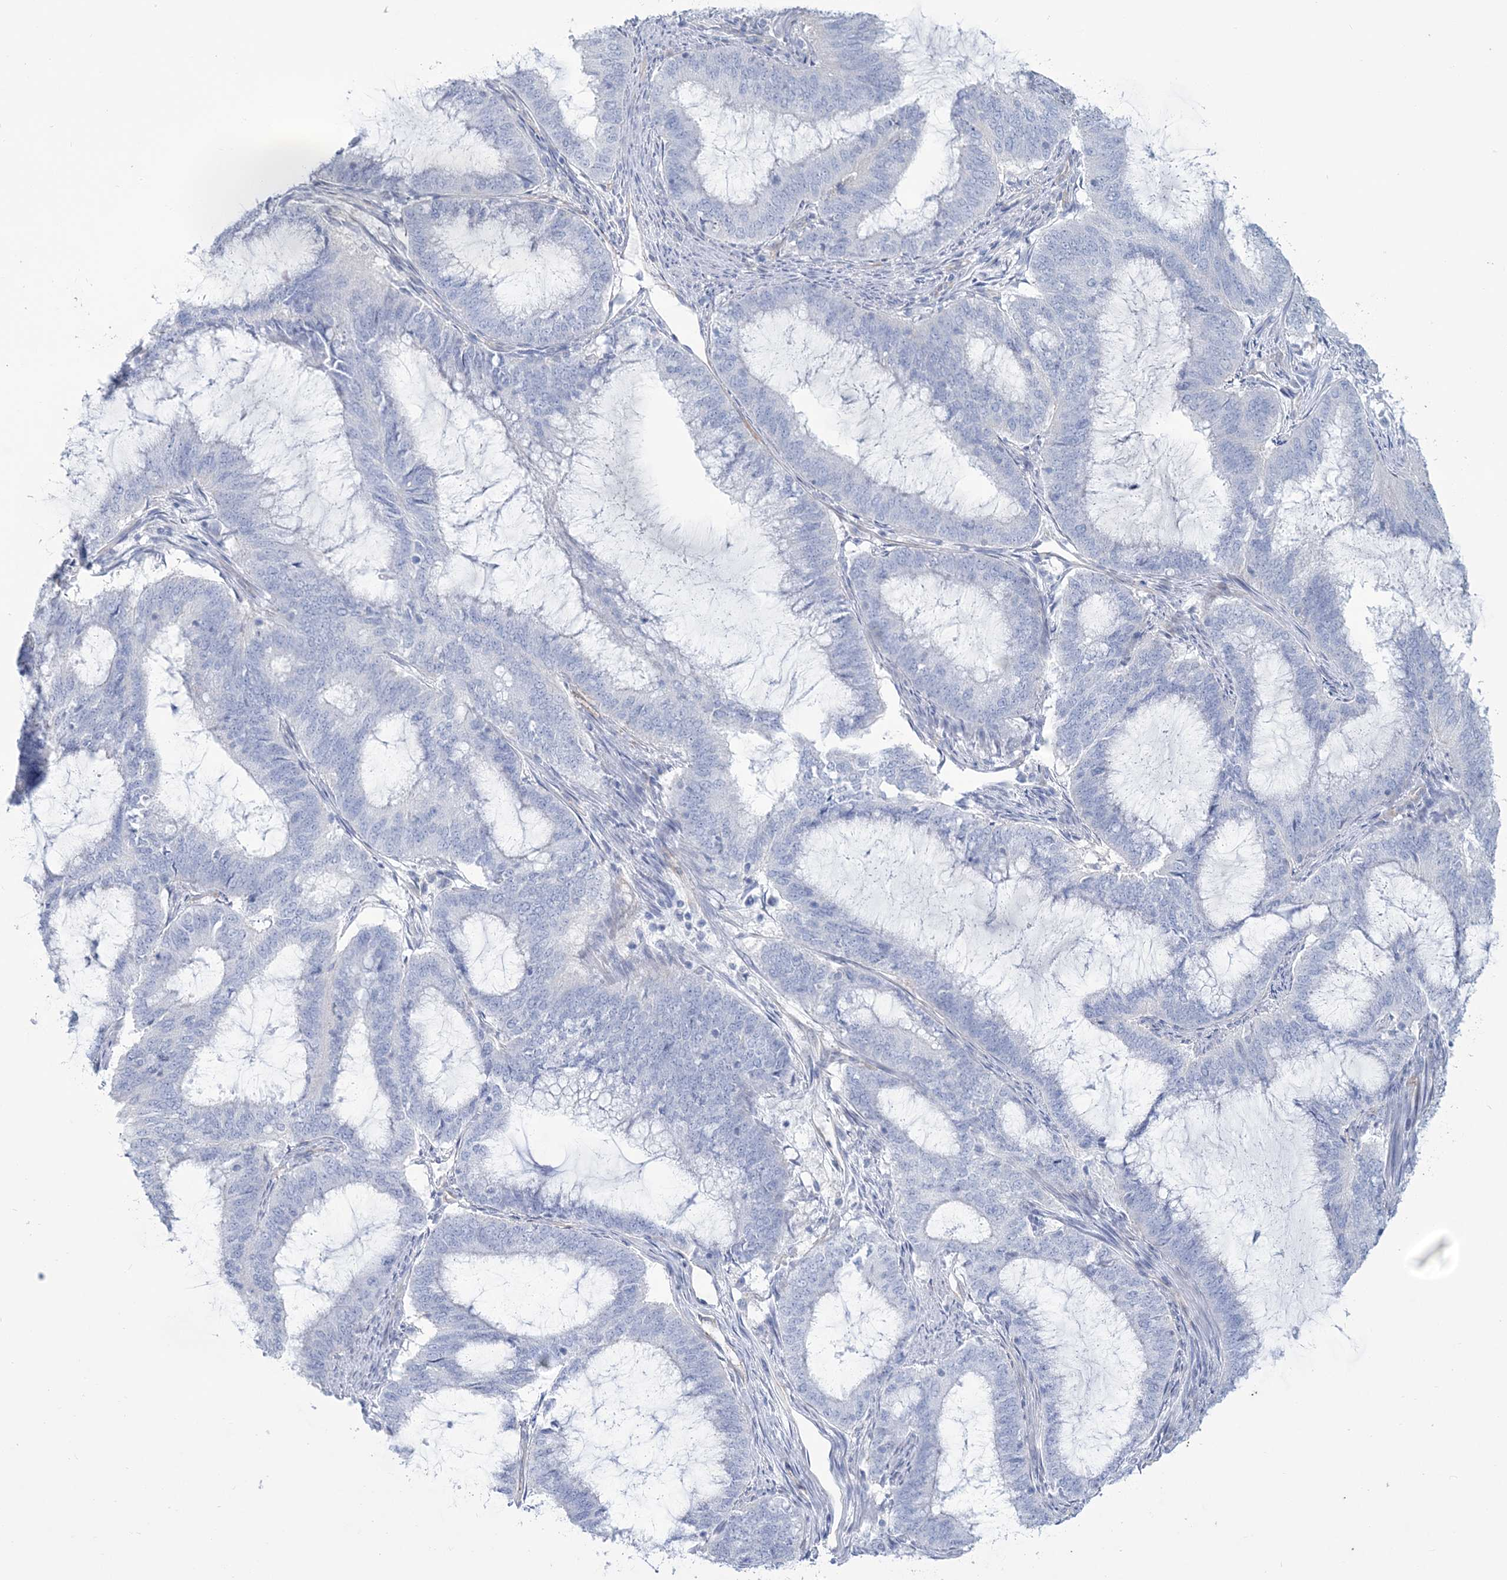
{"staining": {"intensity": "negative", "quantity": "none", "location": "none"}, "tissue": "endometrial cancer", "cell_type": "Tumor cells", "image_type": "cancer", "snomed": [{"axis": "morphology", "description": "Adenocarcinoma, NOS"}, {"axis": "topography", "description": "Endometrium"}], "caption": "Histopathology image shows no protein expression in tumor cells of adenocarcinoma (endometrial) tissue.", "gene": "RAB11FIP5", "patient": {"sex": "female", "age": 51}}